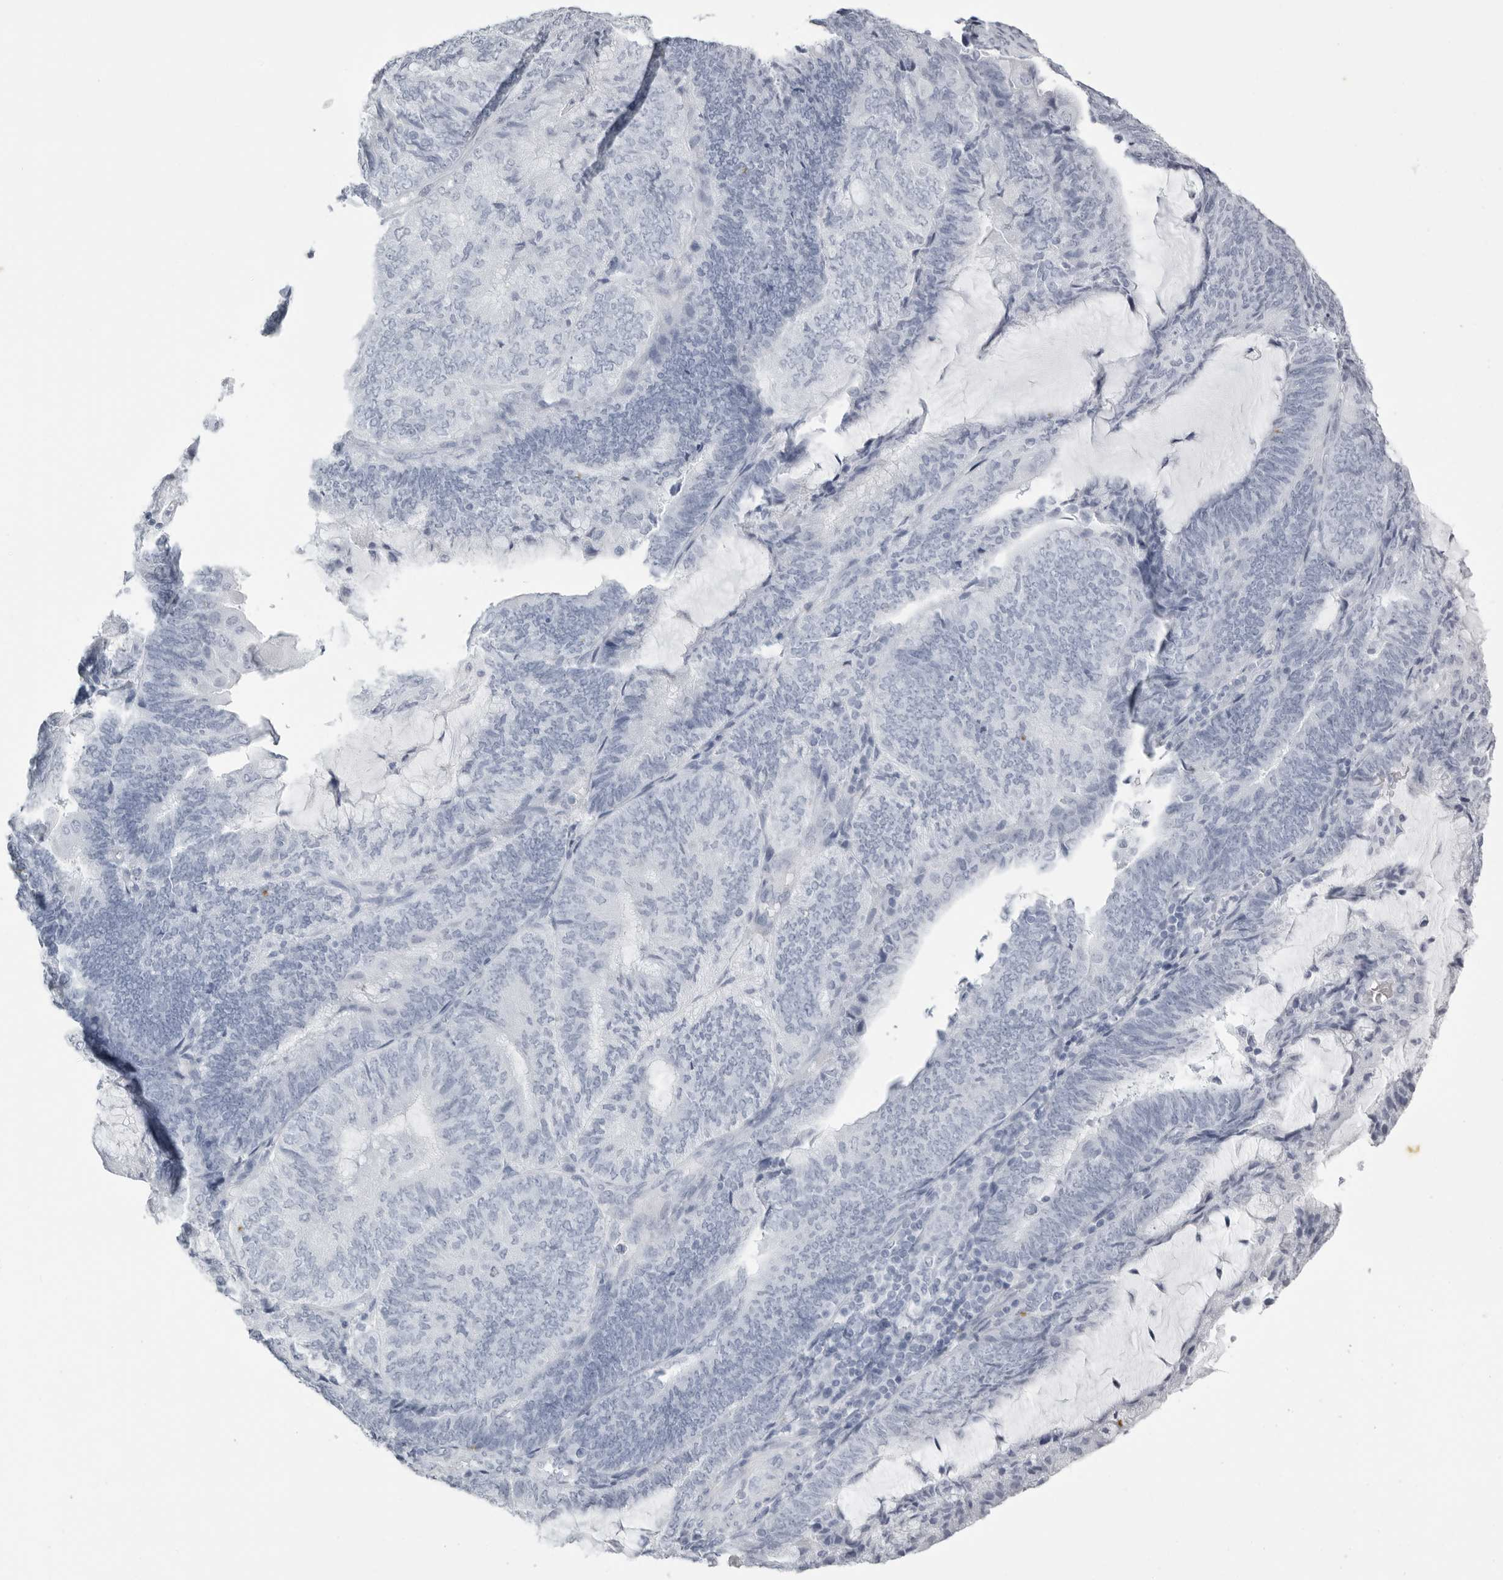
{"staining": {"intensity": "negative", "quantity": "none", "location": "none"}, "tissue": "endometrial cancer", "cell_type": "Tumor cells", "image_type": "cancer", "snomed": [{"axis": "morphology", "description": "Adenocarcinoma, NOS"}, {"axis": "topography", "description": "Endometrium"}], "caption": "Immunohistochemical staining of endometrial adenocarcinoma demonstrates no significant positivity in tumor cells.", "gene": "KLK9", "patient": {"sex": "female", "age": 81}}